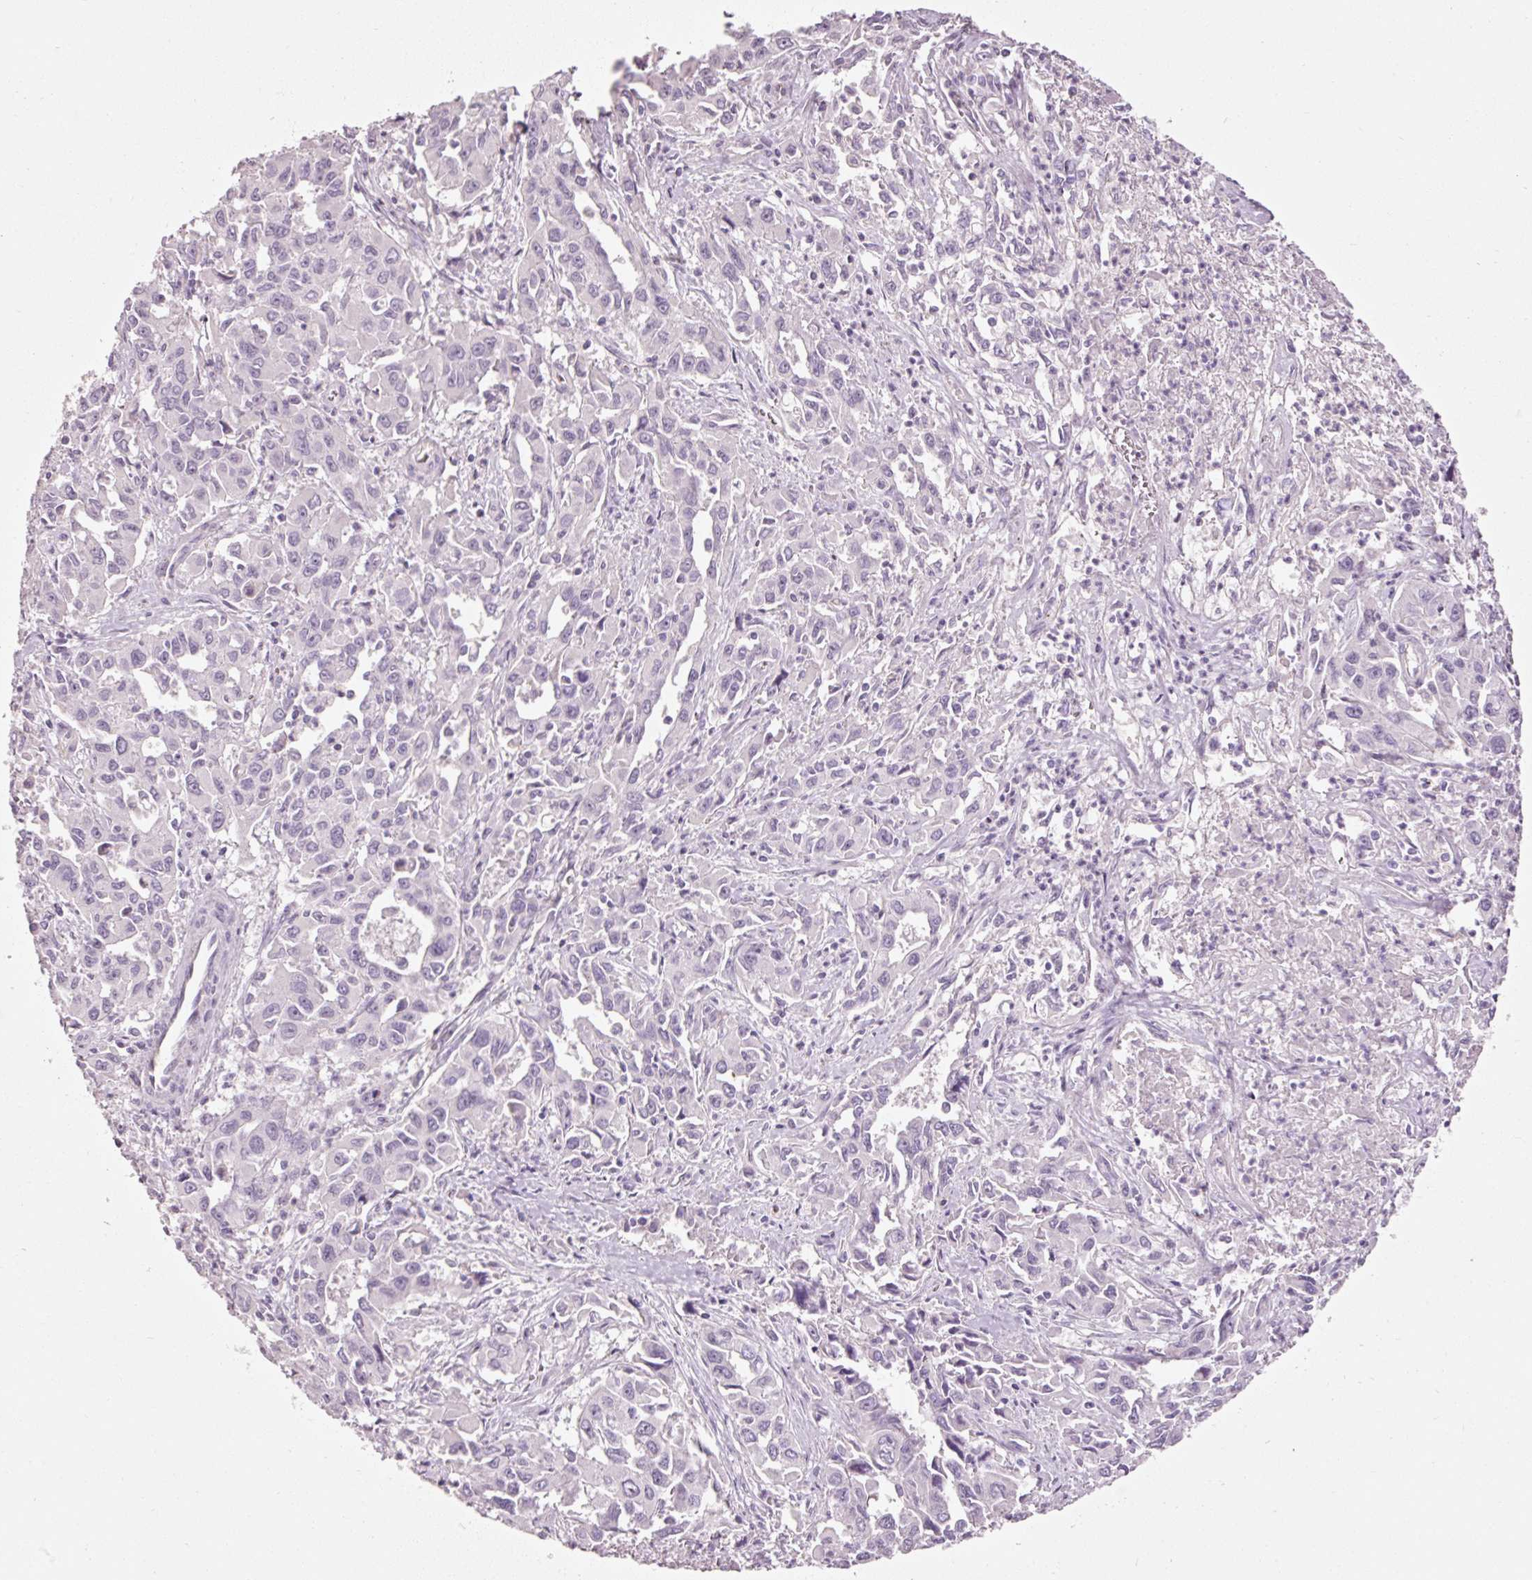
{"staining": {"intensity": "negative", "quantity": "none", "location": "none"}, "tissue": "liver cancer", "cell_type": "Tumor cells", "image_type": "cancer", "snomed": [{"axis": "morphology", "description": "Carcinoma, Hepatocellular, NOS"}, {"axis": "topography", "description": "Liver"}], "caption": "The photomicrograph displays no significant expression in tumor cells of liver cancer (hepatocellular carcinoma).", "gene": "MUC5AC", "patient": {"sex": "male", "age": 63}}